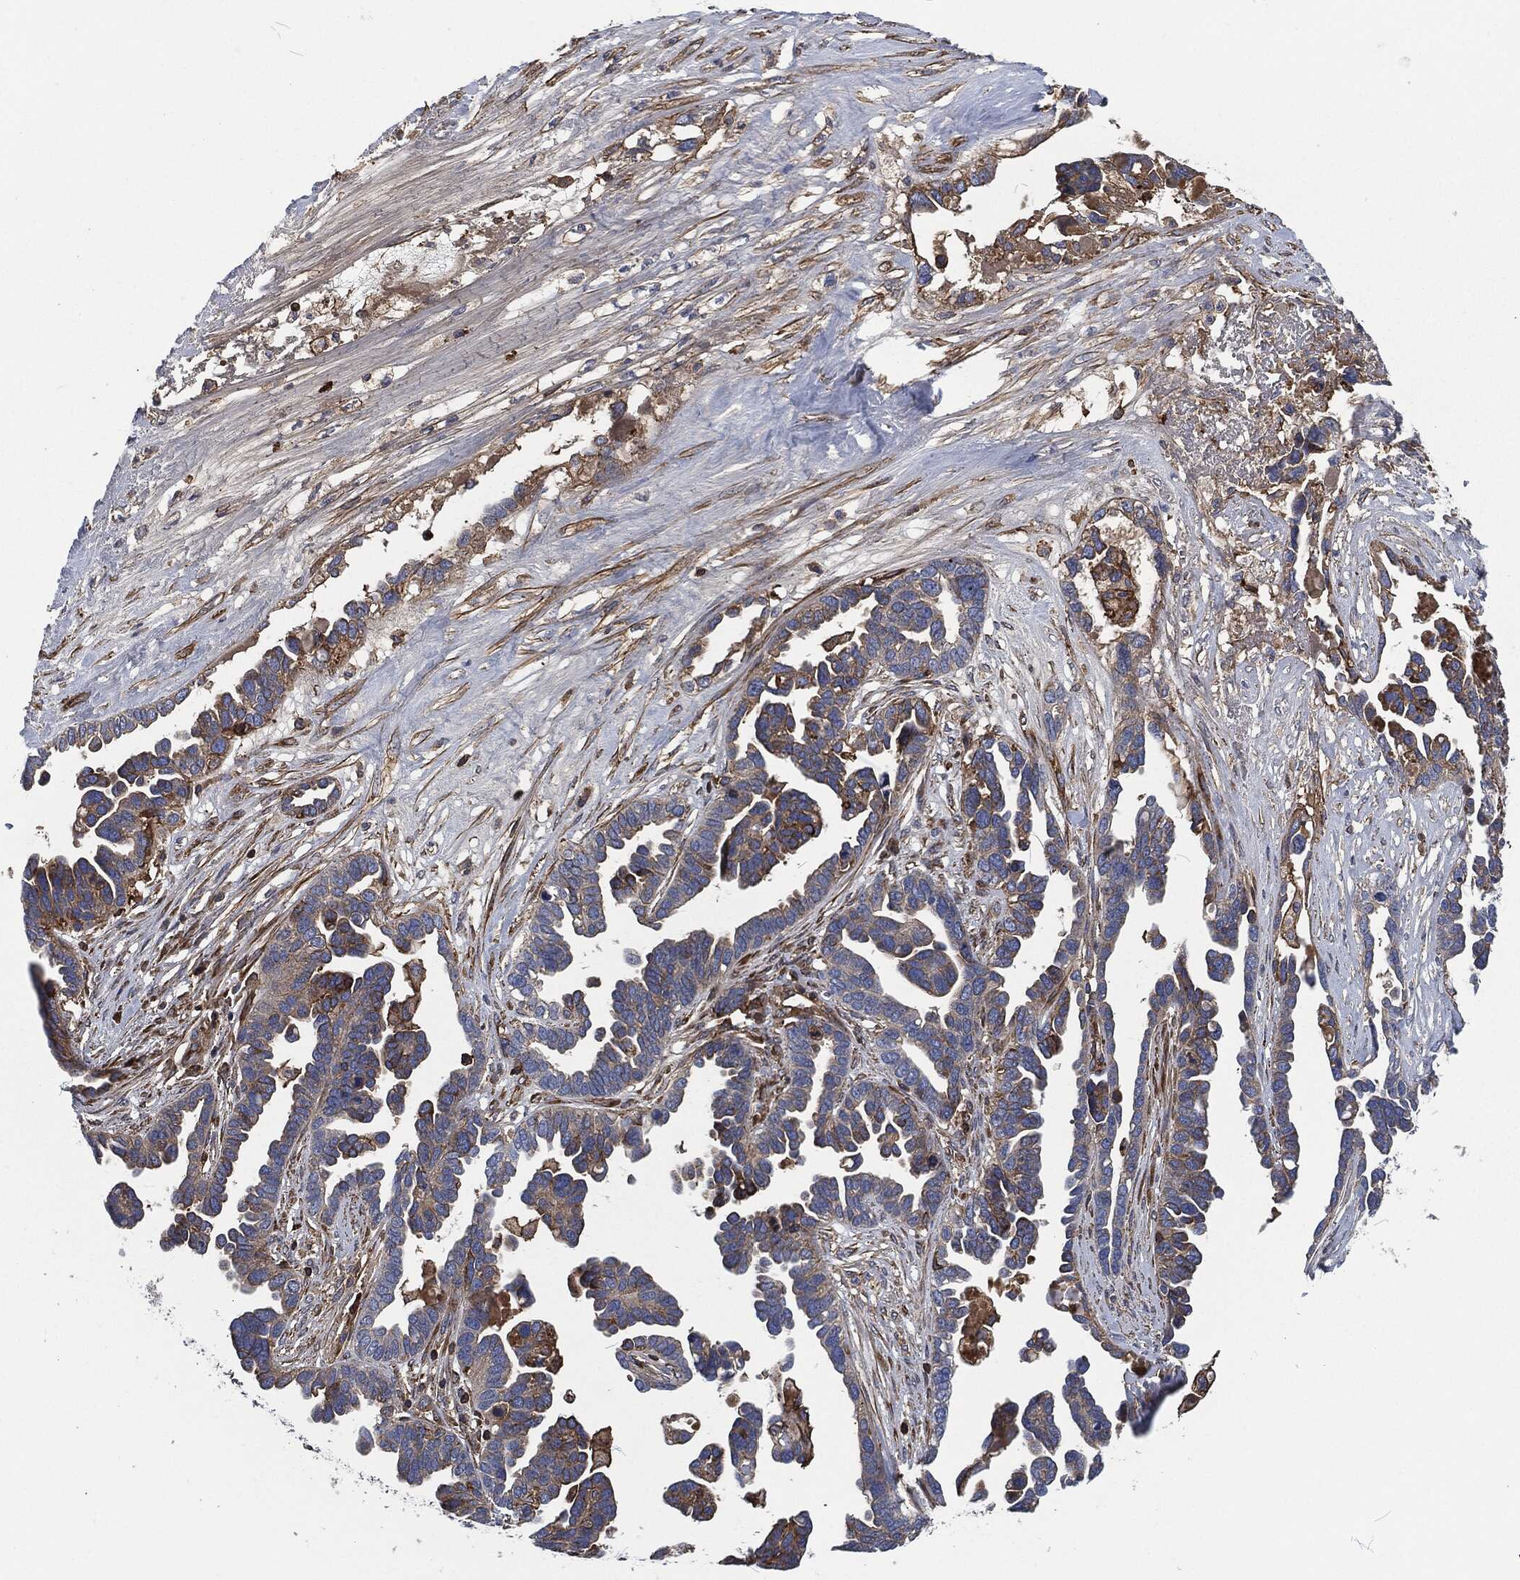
{"staining": {"intensity": "moderate", "quantity": "<25%", "location": "cytoplasmic/membranous"}, "tissue": "ovarian cancer", "cell_type": "Tumor cells", "image_type": "cancer", "snomed": [{"axis": "morphology", "description": "Cystadenocarcinoma, serous, NOS"}, {"axis": "topography", "description": "Ovary"}], "caption": "Brown immunohistochemical staining in human ovarian cancer (serous cystadenocarcinoma) demonstrates moderate cytoplasmic/membranous expression in about <25% of tumor cells.", "gene": "LGALS9", "patient": {"sex": "female", "age": 54}}